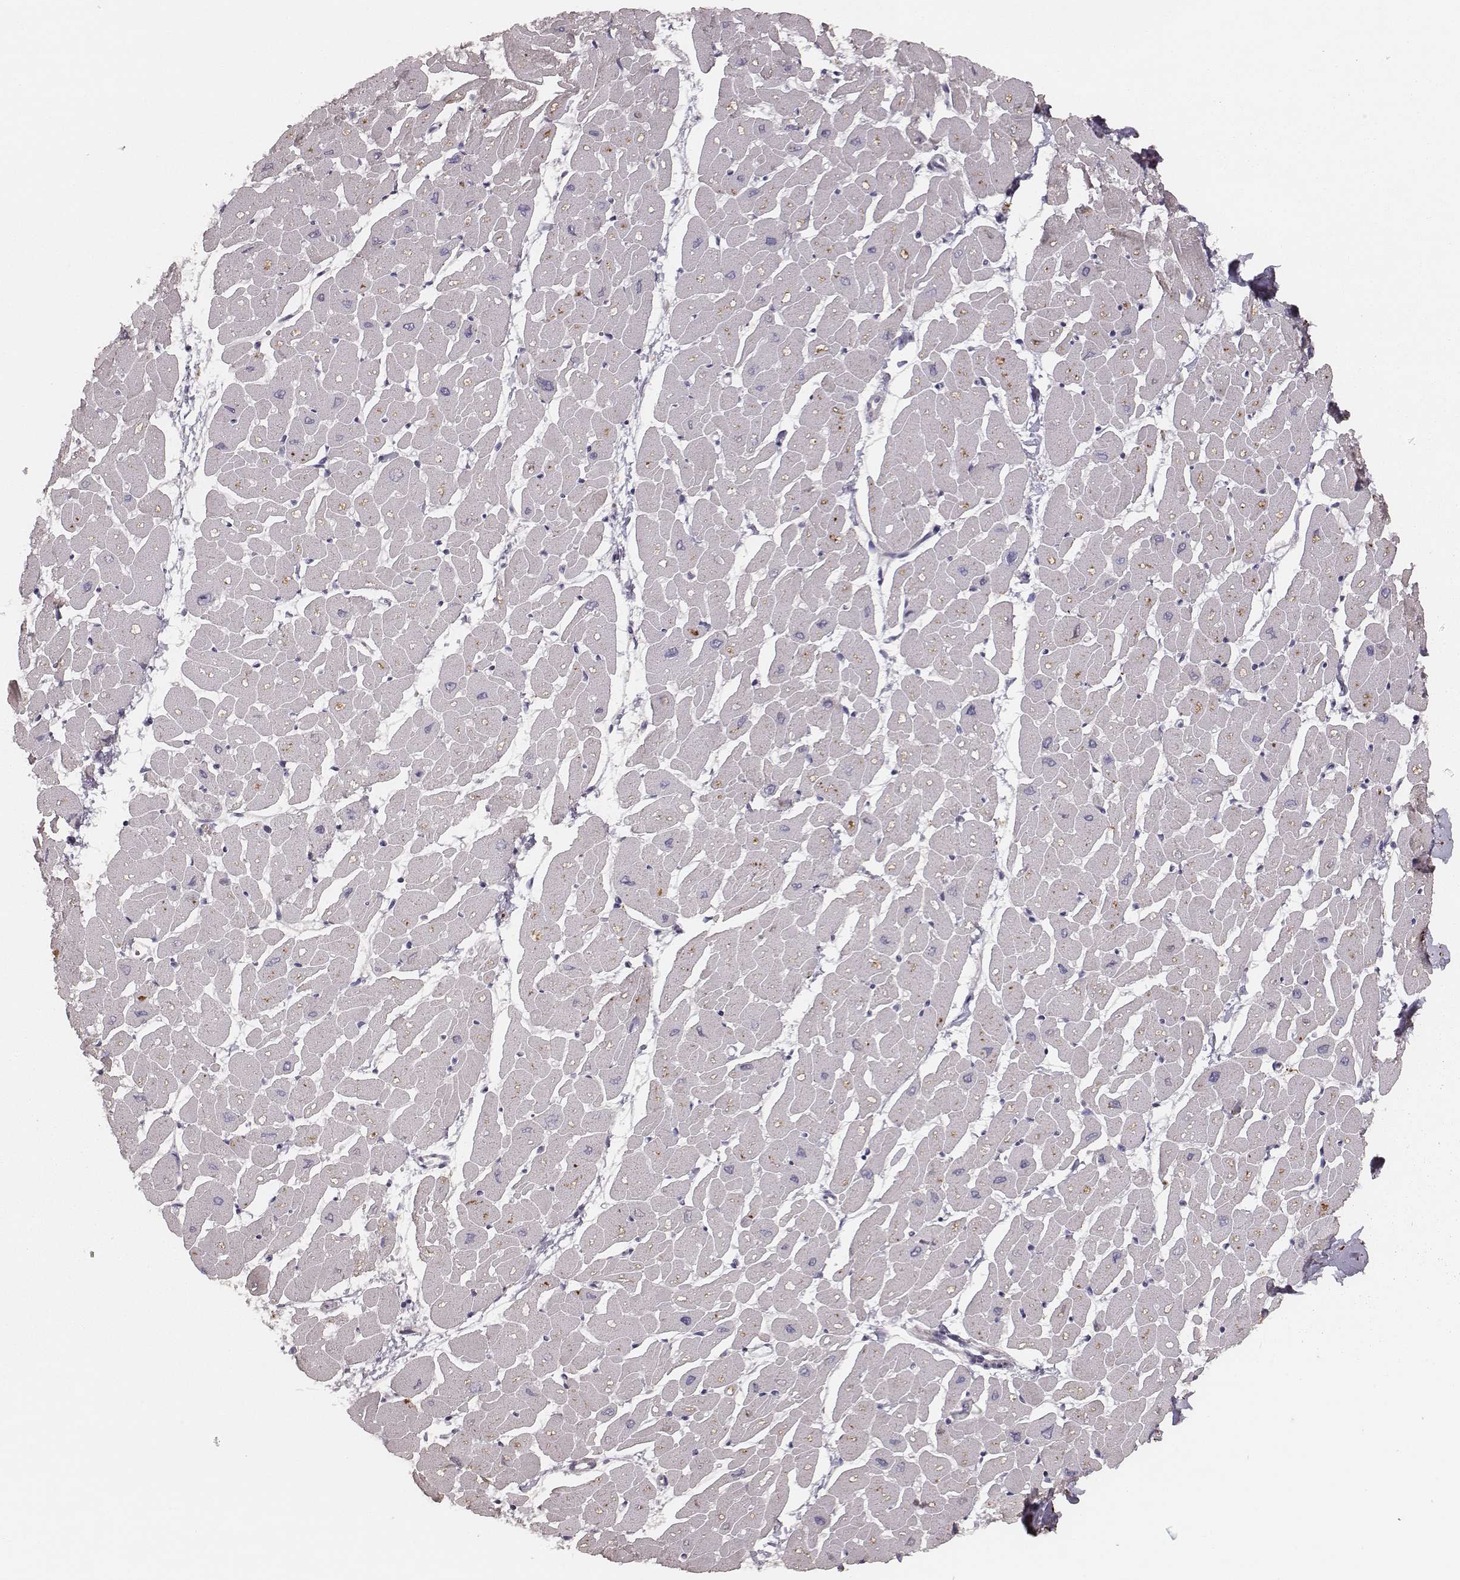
{"staining": {"intensity": "weak", "quantity": ">75%", "location": "cytoplasmic/membranous"}, "tissue": "heart muscle", "cell_type": "Cardiomyocytes", "image_type": "normal", "snomed": [{"axis": "morphology", "description": "Normal tissue, NOS"}, {"axis": "topography", "description": "Heart"}], "caption": "Weak cytoplasmic/membranous expression for a protein is identified in approximately >75% of cardiomyocytes of normal heart muscle using immunohistochemistry.", "gene": "TUFM", "patient": {"sex": "male", "age": 57}}